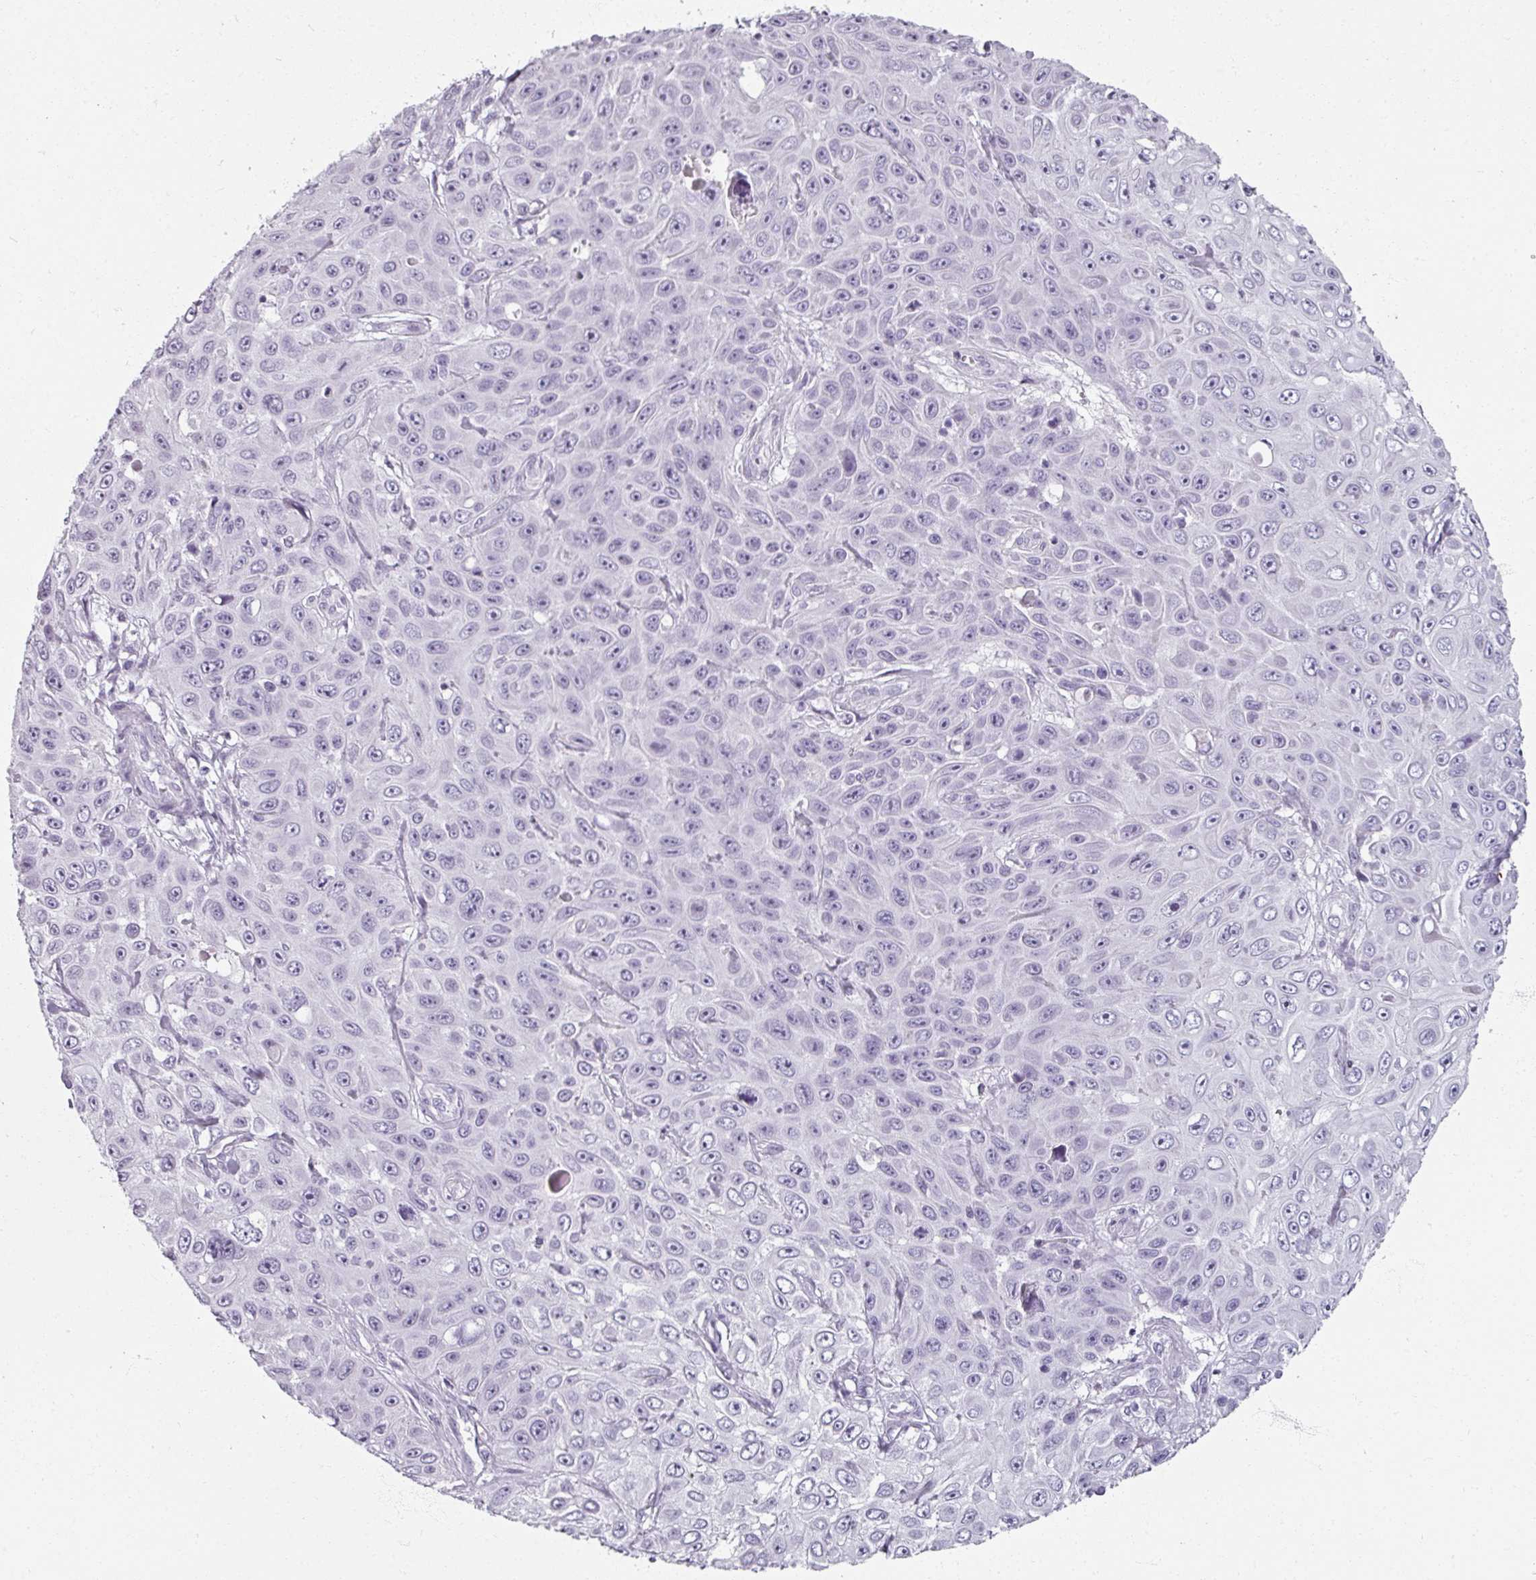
{"staining": {"intensity": "negative", "quantity": "none", "location": "none"}, "tissue": "skin cancer", "cell_type": "Tumor cells", "image_type": "cancer", "snomed": [{"axis": "morphology", "description": "Squamous cell carcinoma, NOS"}, {"axis": "topography", "description": "Skin"}], "caption": "The immunohistochemistry image has no significant positivity in tumor cells of squamous cell carcinoma (skin) tissue. (Stains: DAB (3,3'-diaminobenzidine) immunohistochemistry (IHC) with hematoxylin counter stain, Microscopy: brightfield microscopy at high magnification).", "gene": "REG3G", "patient": {"sex": "male", "age": 82}}